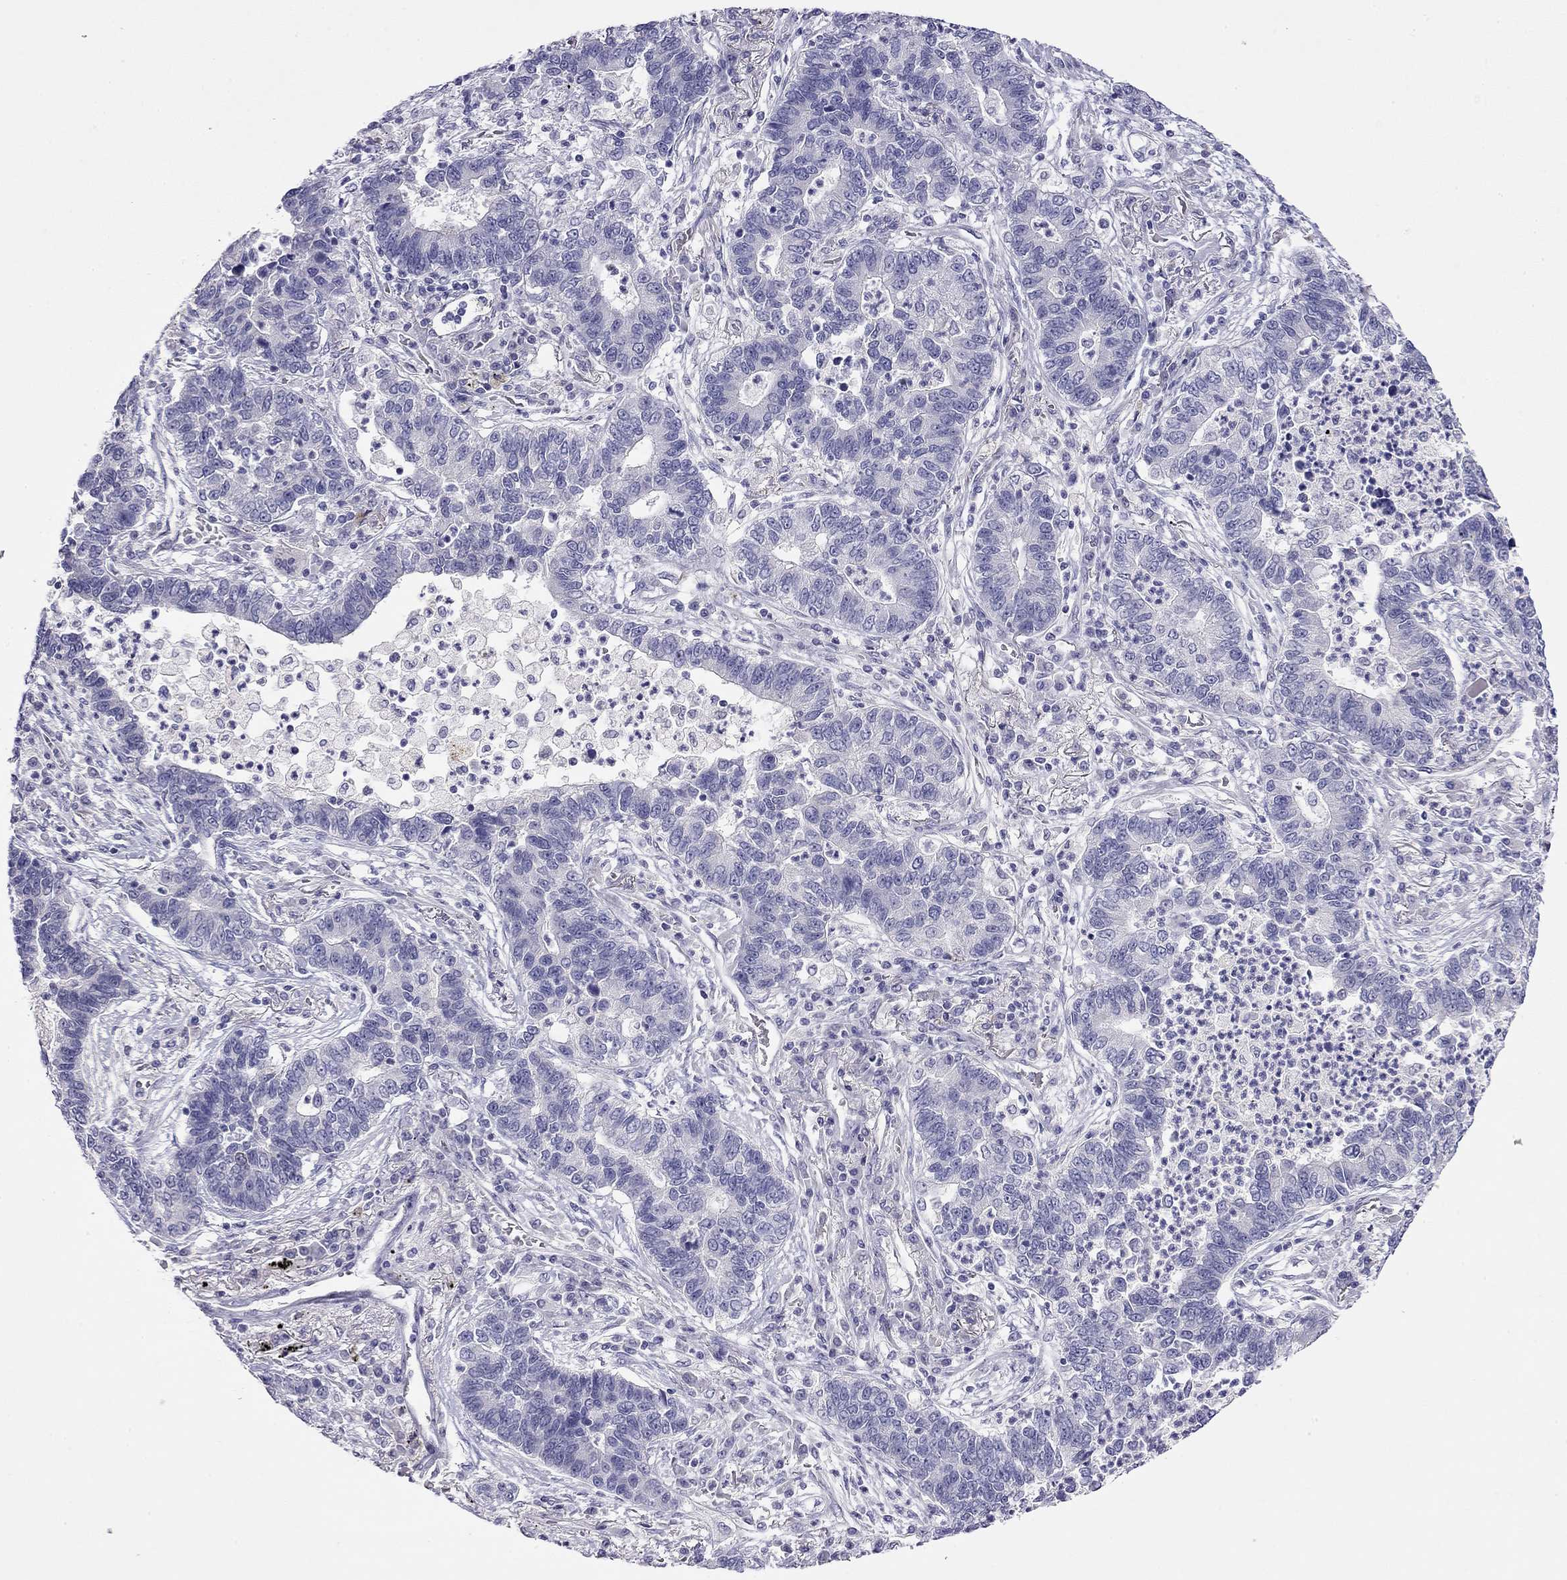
{"staining": {"intensity": "negative", "quantity": "none", "location": "none"}, "tissue": "lung cancer", "cell_type": "Tumor cells", "image_type": "cancer", "snomed": [{"axis": "morphology", "description": "Adenocarcinoma, NOS"}, {"axis": "topography", "description": "Lung"}], "caption": "Immunohistochemistry (IHC) of human lung cancer (adenocarcinoma) reveals no positivity in tumor cells.", "gene": "RTL1", "patient": {"sex": "female", "age": 57}}